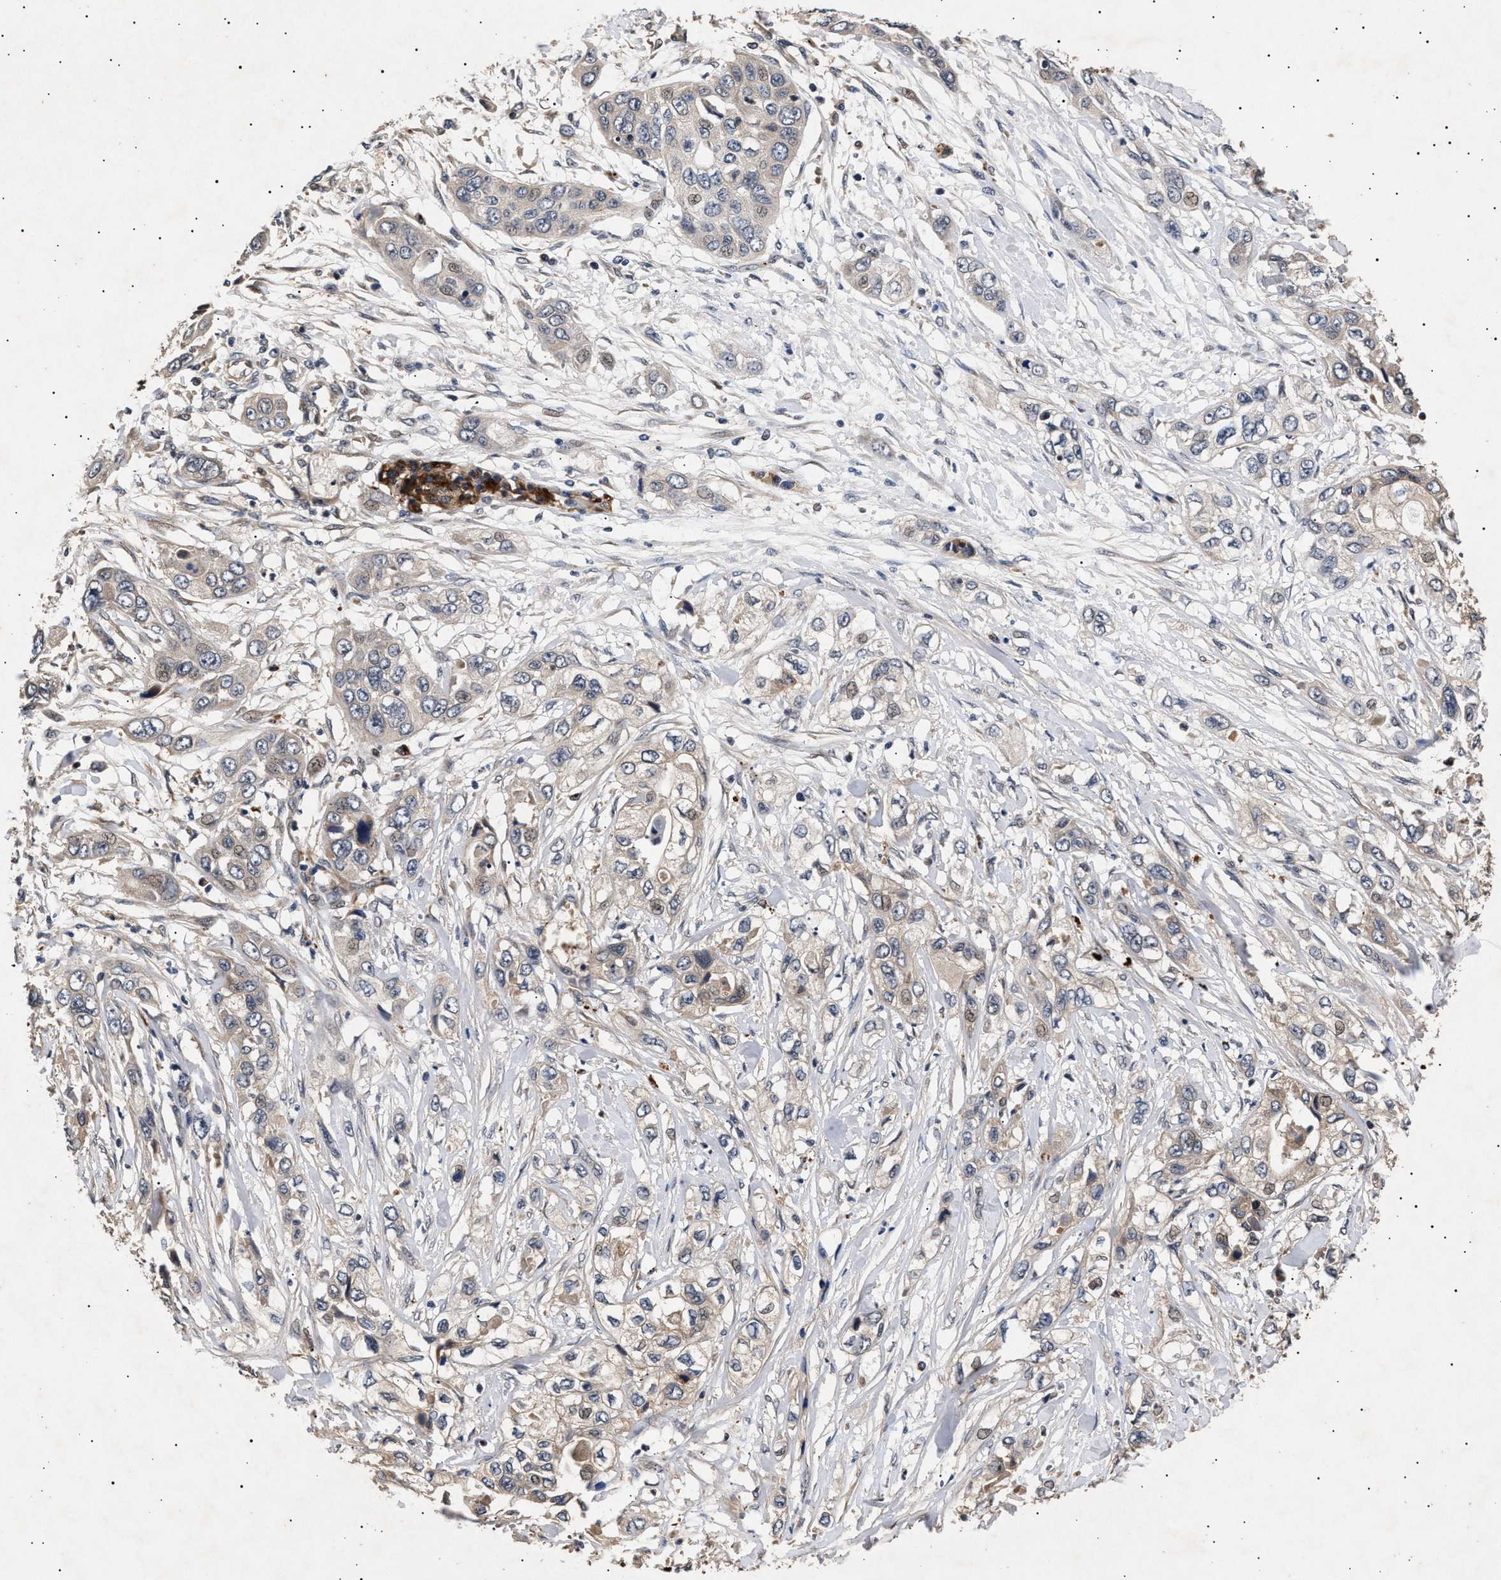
{"staining": {"intensity": "weak", "quantity": "25%-75%", "location": "cytoplasmic/membranous"}, "tissue": "pancreatic cancer", "cell_type": "Tumor cells", "image_type": "cancer", "snomed": [{"axis": "morphology", "description": "Adenocarcinoma, NOS"}, {"axis": "topography", "description": "Pancreas"}], "caption": "Immunohistochemical staining of adenocarcinoma (pancreatic) displays low levels of weak cytoplasmic/membranous protein expression in approximately 25%-75% of tumor cells.", "gene": "ITGB5", "patient": {"sex": "female", "age": 70}}